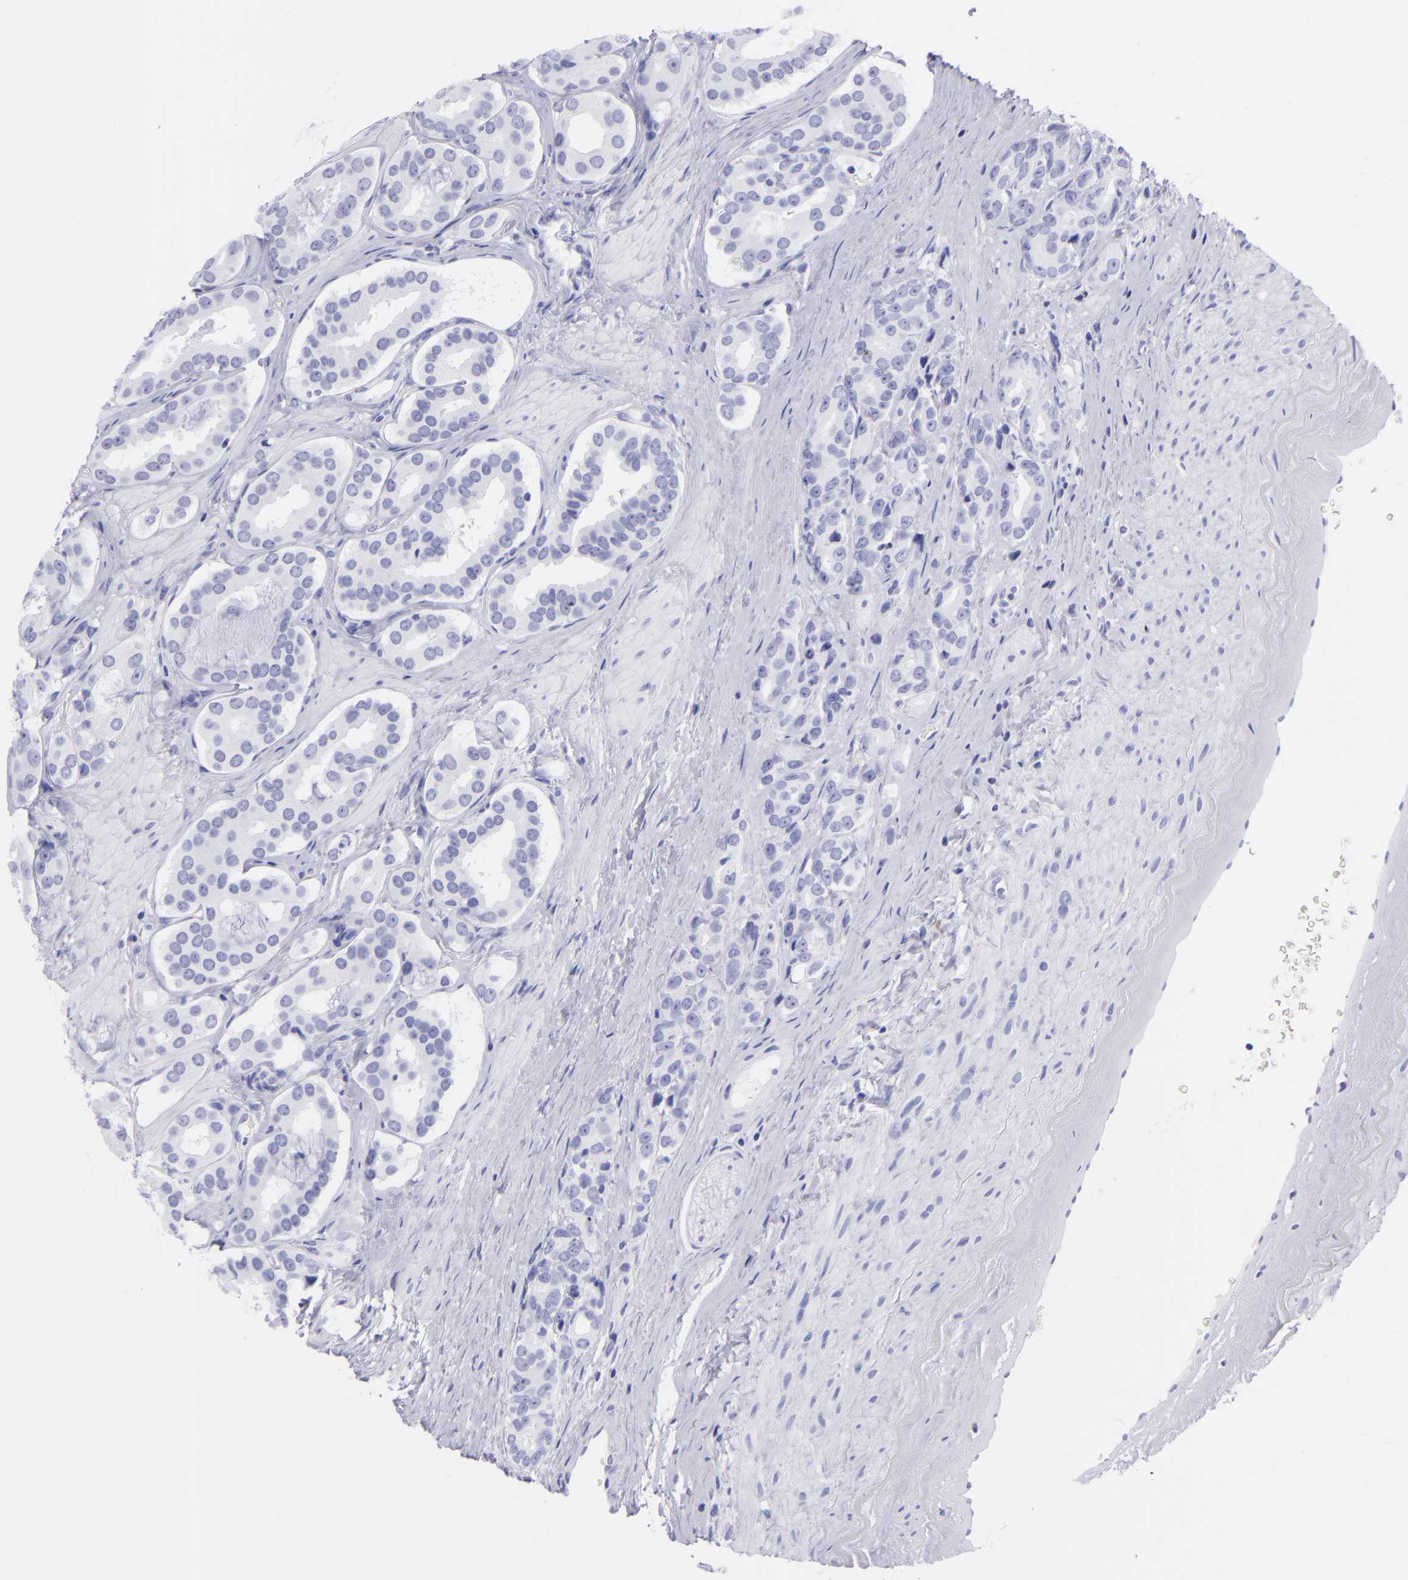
{"staining": {"intensity": "negative", "quantity": "none", "location": "none"}, "tissue": "prostate cancer", "cell_type": "Tumor cells", "image_type": "cancer", "snomed": [{"axis": "morphology", "description": "Adenocarcinoma, Low grade"}, {"axis": "topography", "description": "Prostate"}], "caption": "Tumor cells show no significant protein staining in prostate cancer (low-grade adenocarcinoma). (Brightfield microscopy of DAB (3,3'-diaminobenzidine) immunohistochemistry at high magnification).", "gene": "SLC1A3", "patient": {"sex": "male", "age": 59}}